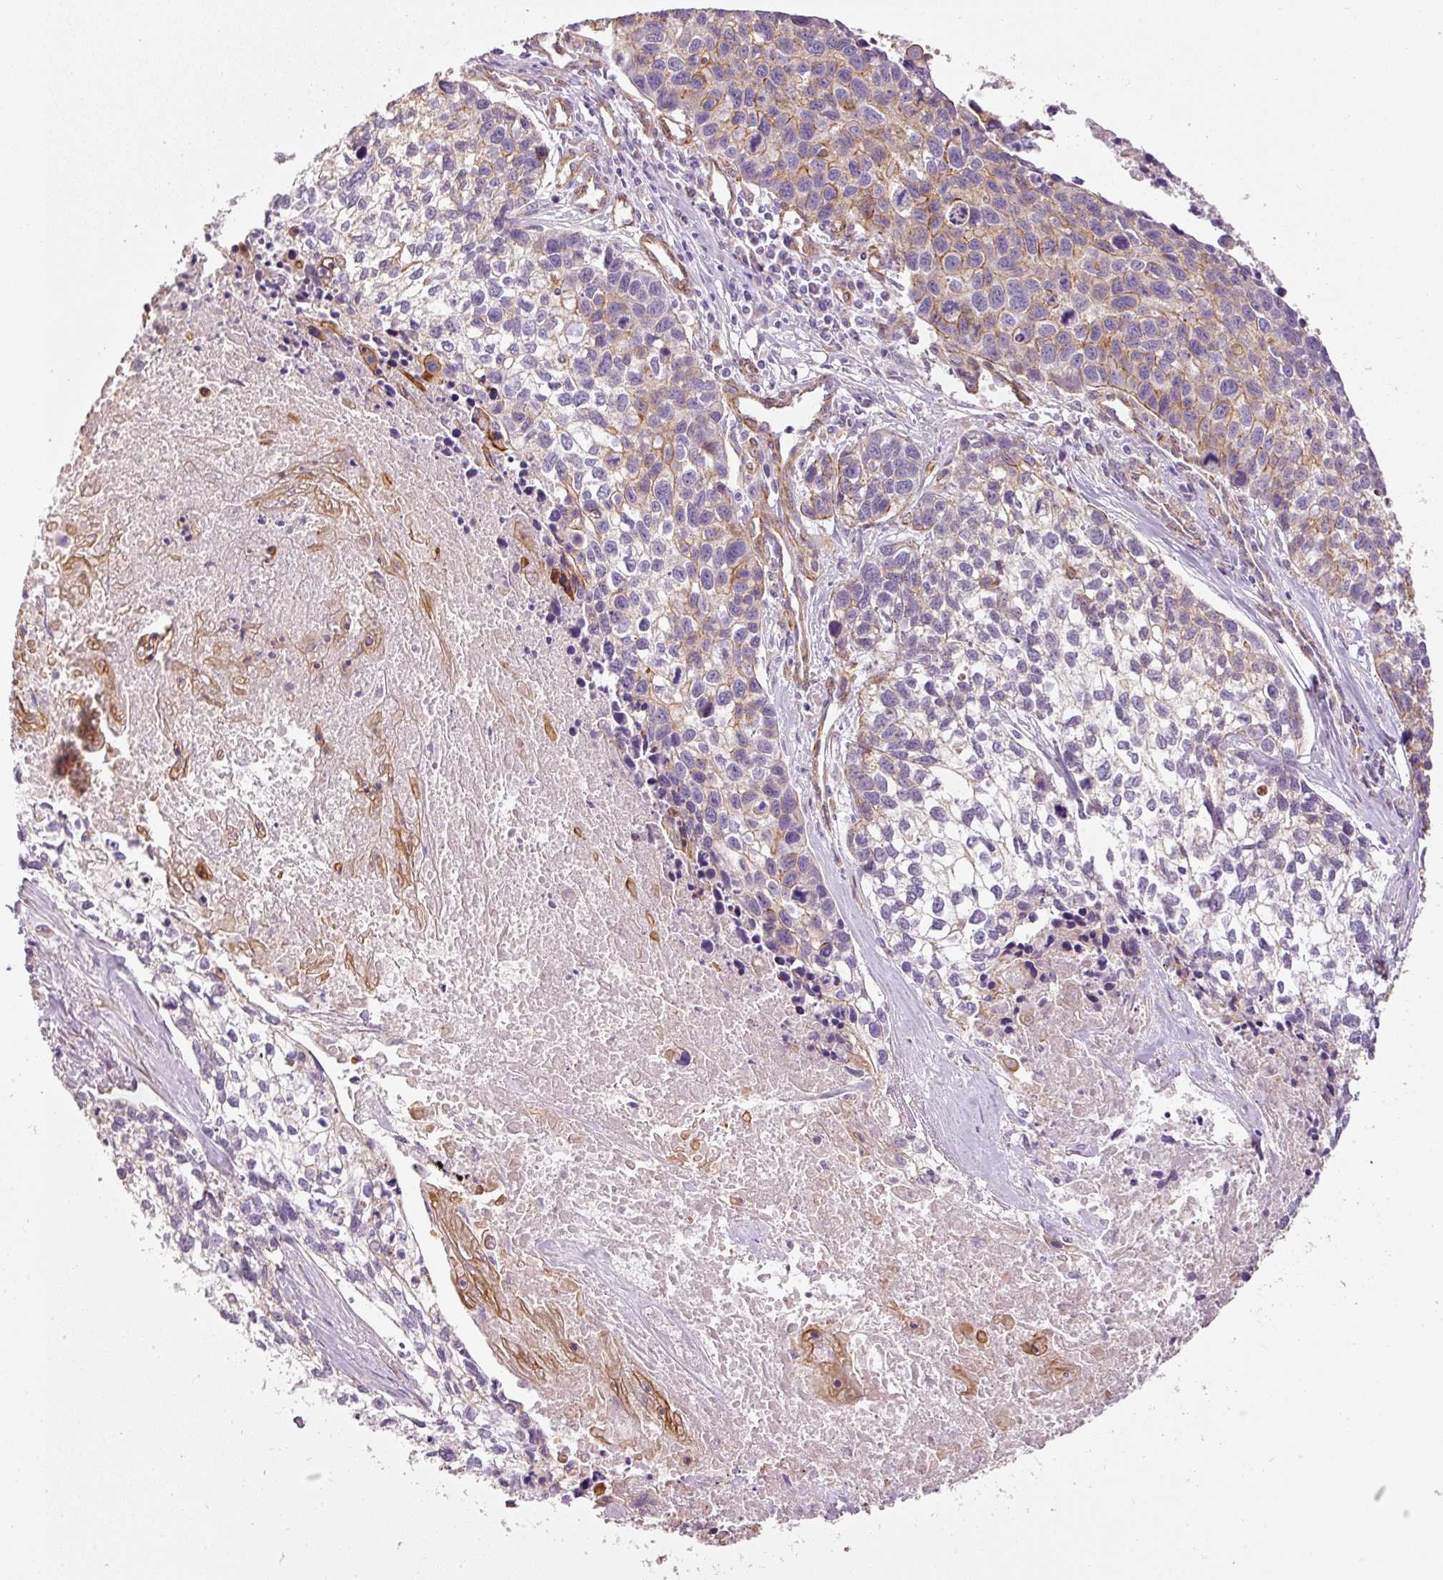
{"staining": {"intensity": "weak", "quantity": "25%-75%", "location": "cytoplasmic/membranous"}, "tissue": "lung cancer", "cell_type": "Tumor cells", "image_type": "cancer", "snomed": [{"axis": "morphology", "description": "Squamous cell carcinoma, NOS"}, {"axis": "topography", "description": "Lung"}], "caption": "A brown stain labels weak cytoplasmic/membranous staining of a protein in lung cancer tumor cells.", "gene": "OSR2", "patient": {"sex": "male", "age": 74}}